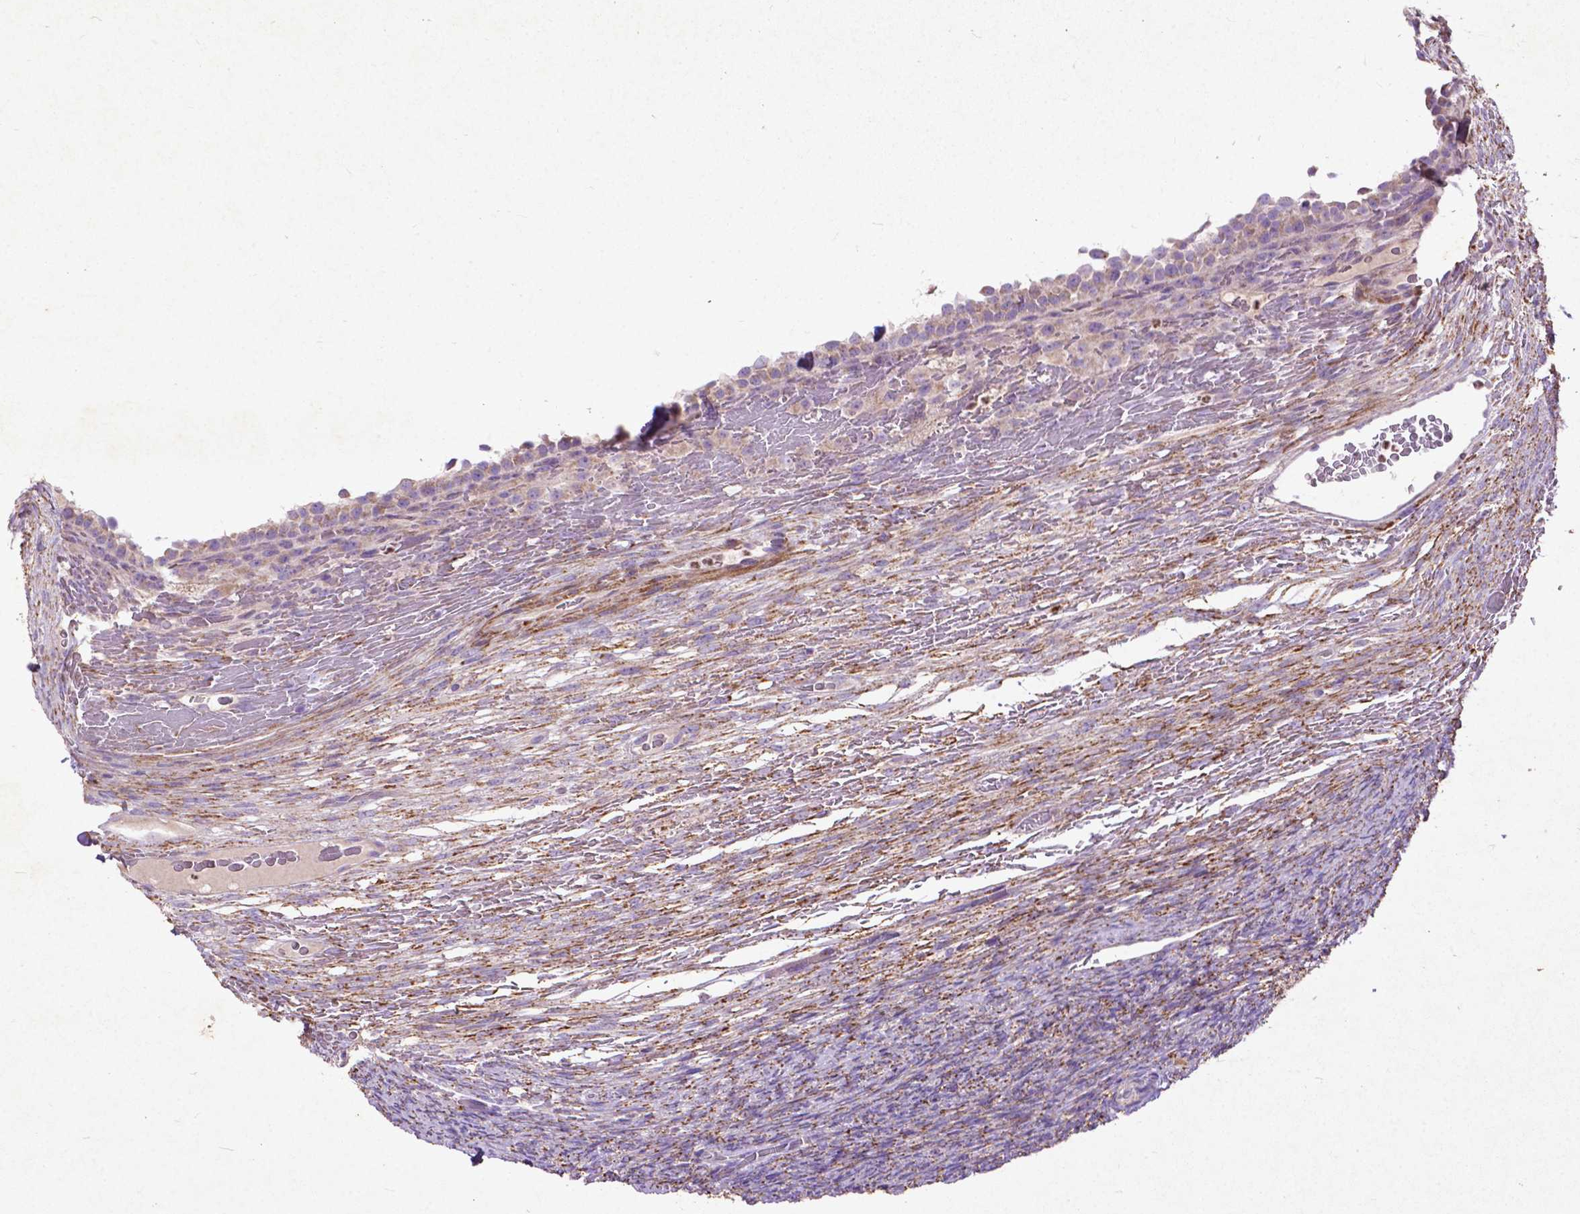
{"staining": {"intensity": "moderate", "quantity": ">75%", "location": "cytoplasmic/membranous"}, "tissue": "ovary", "cell_type": "Follicle cells", "image_type": "normal", "snomed": [{"axis": "morphology", "description": "Normal tissue, NOS"}, {"axis": "topography", "description": "Ovary"}], "caption": "A brown stain shows moderate cytoplasmic/membranous expression of a protein in follicle cells of normal human ovary.", "gene": "THEGL", "patient": {"sex": "female", "age": 34}}